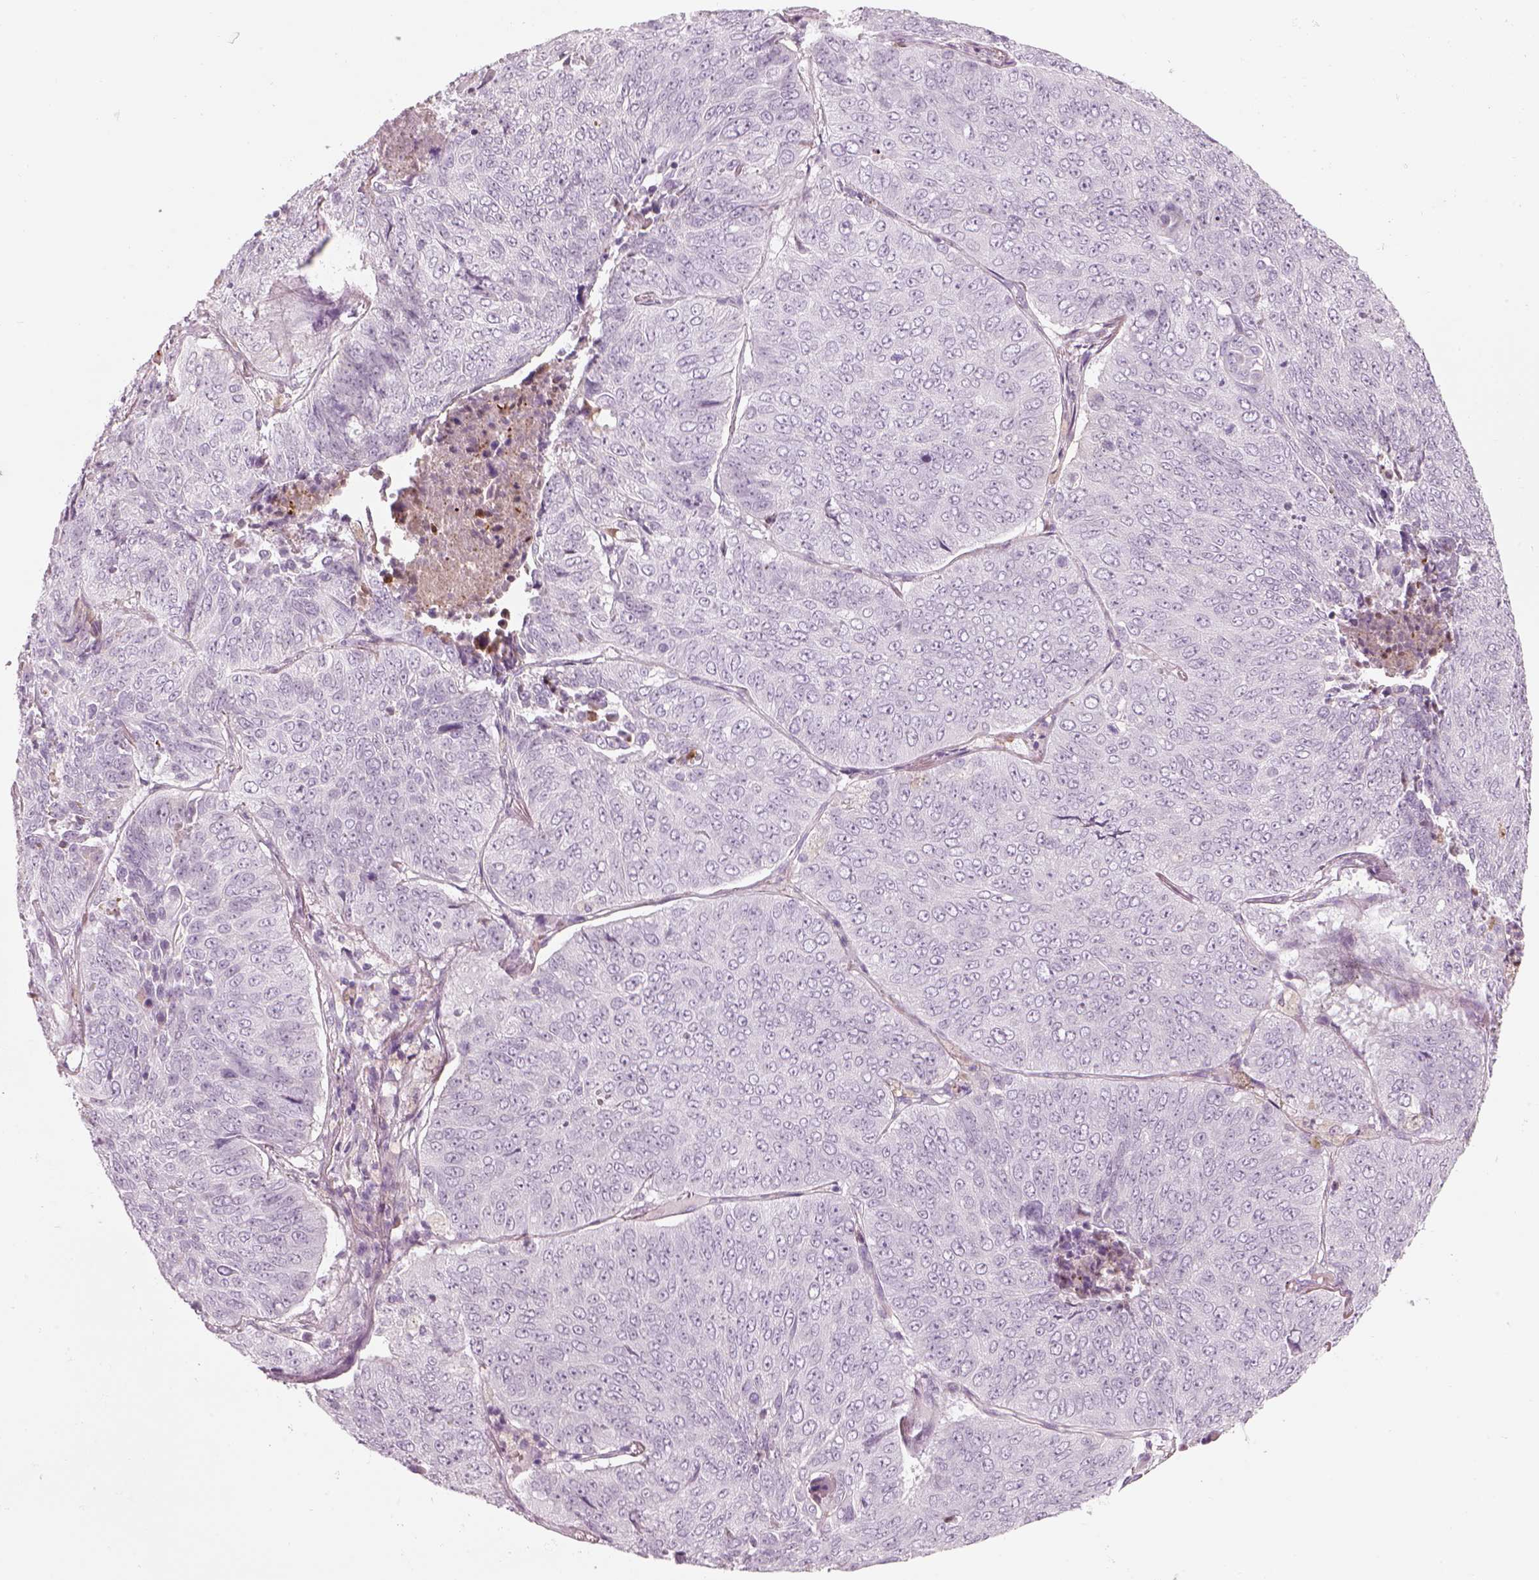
{"staining": {"intensity": "negative", "quantity": "none", "location": "none"}, "tissue": "lung cancer", "cell_type": "Tumor cells", "image_type": "cancer", "snomed": [{"axis": "morphology", "description": "Normal tissue, NOS"}, {"axis": "morphology", "description": "Squamous cell carcinoma, NOS"}, {"axis": "topography", "description": "Bronchus"}, {"axis": "topography", "description": "Lung"}], "caption": "DAB immunohistochemical staining of human lung cancer displays no significant expression in tumor cells.", "gene": "PABPC1L2B", "patient": {"sex": "male", "age": 64}}